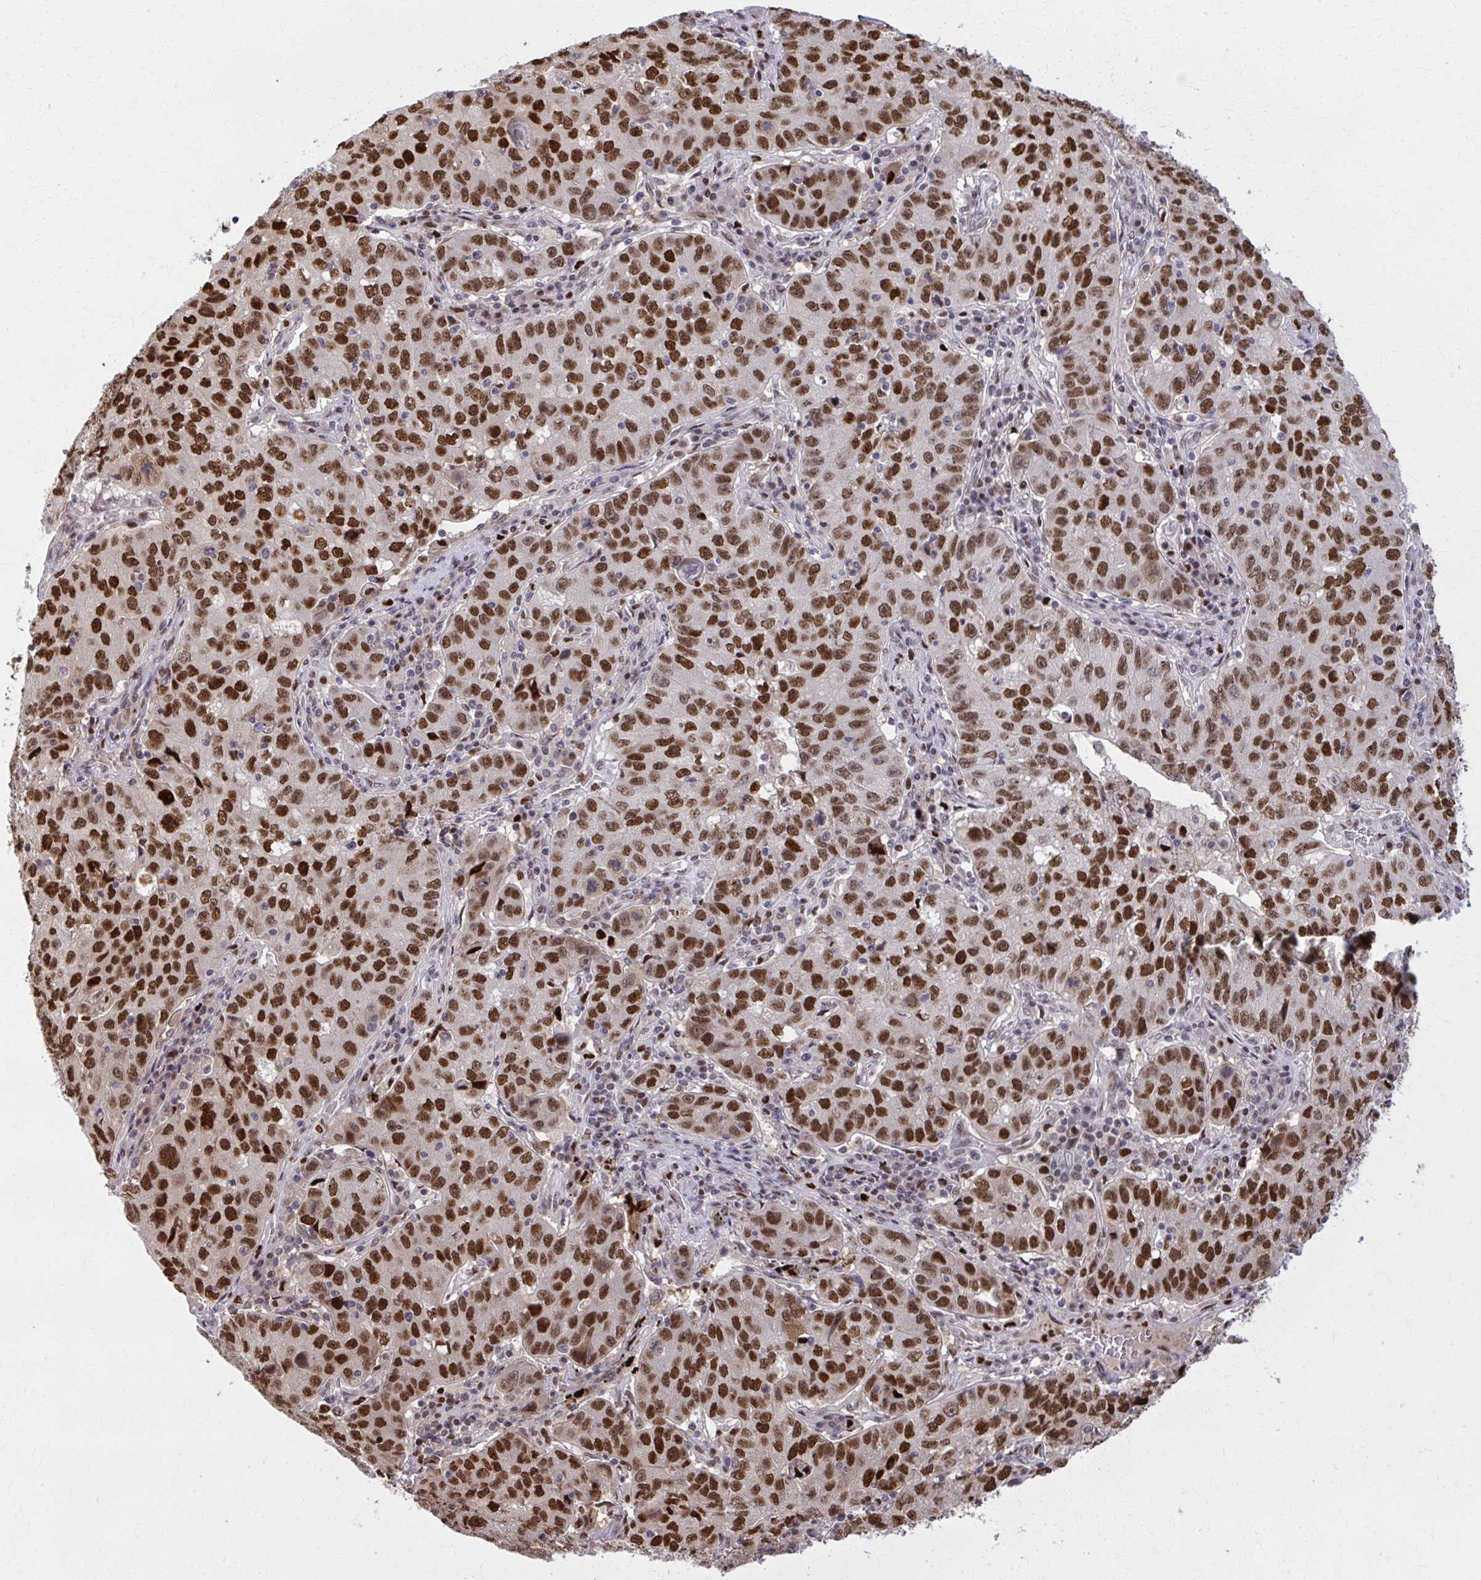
{"staining": {"intensity": "strong", "quantity": ">75%", "location": "nuclear"}, "tissue": "lung cancer", "cell_type": "Tumor cells", "image_type": "cancer", "snomed": [{"axis": "morphology", "description": "Normal morphology"}, {"axis": "morphology", "description": "Adenocarcinoma, NOS"}, {"axis": "topography", "description": "Lymph node"}, {"axis": "topography", "description": "Lung"}], "caption": "Immunohistochemical staining of human adenocarcinoma (lung) reveals high levels of strong nuclear expression in about >75% of tumor cells. Using DAB (3,3'-diaminobenzidine) (brown) and hematoxylin (blue) stains, captured at high magnification using brightfield microscopy.", "gene": "ZNF559", "patient": {"sex": "female", "age": 57}}